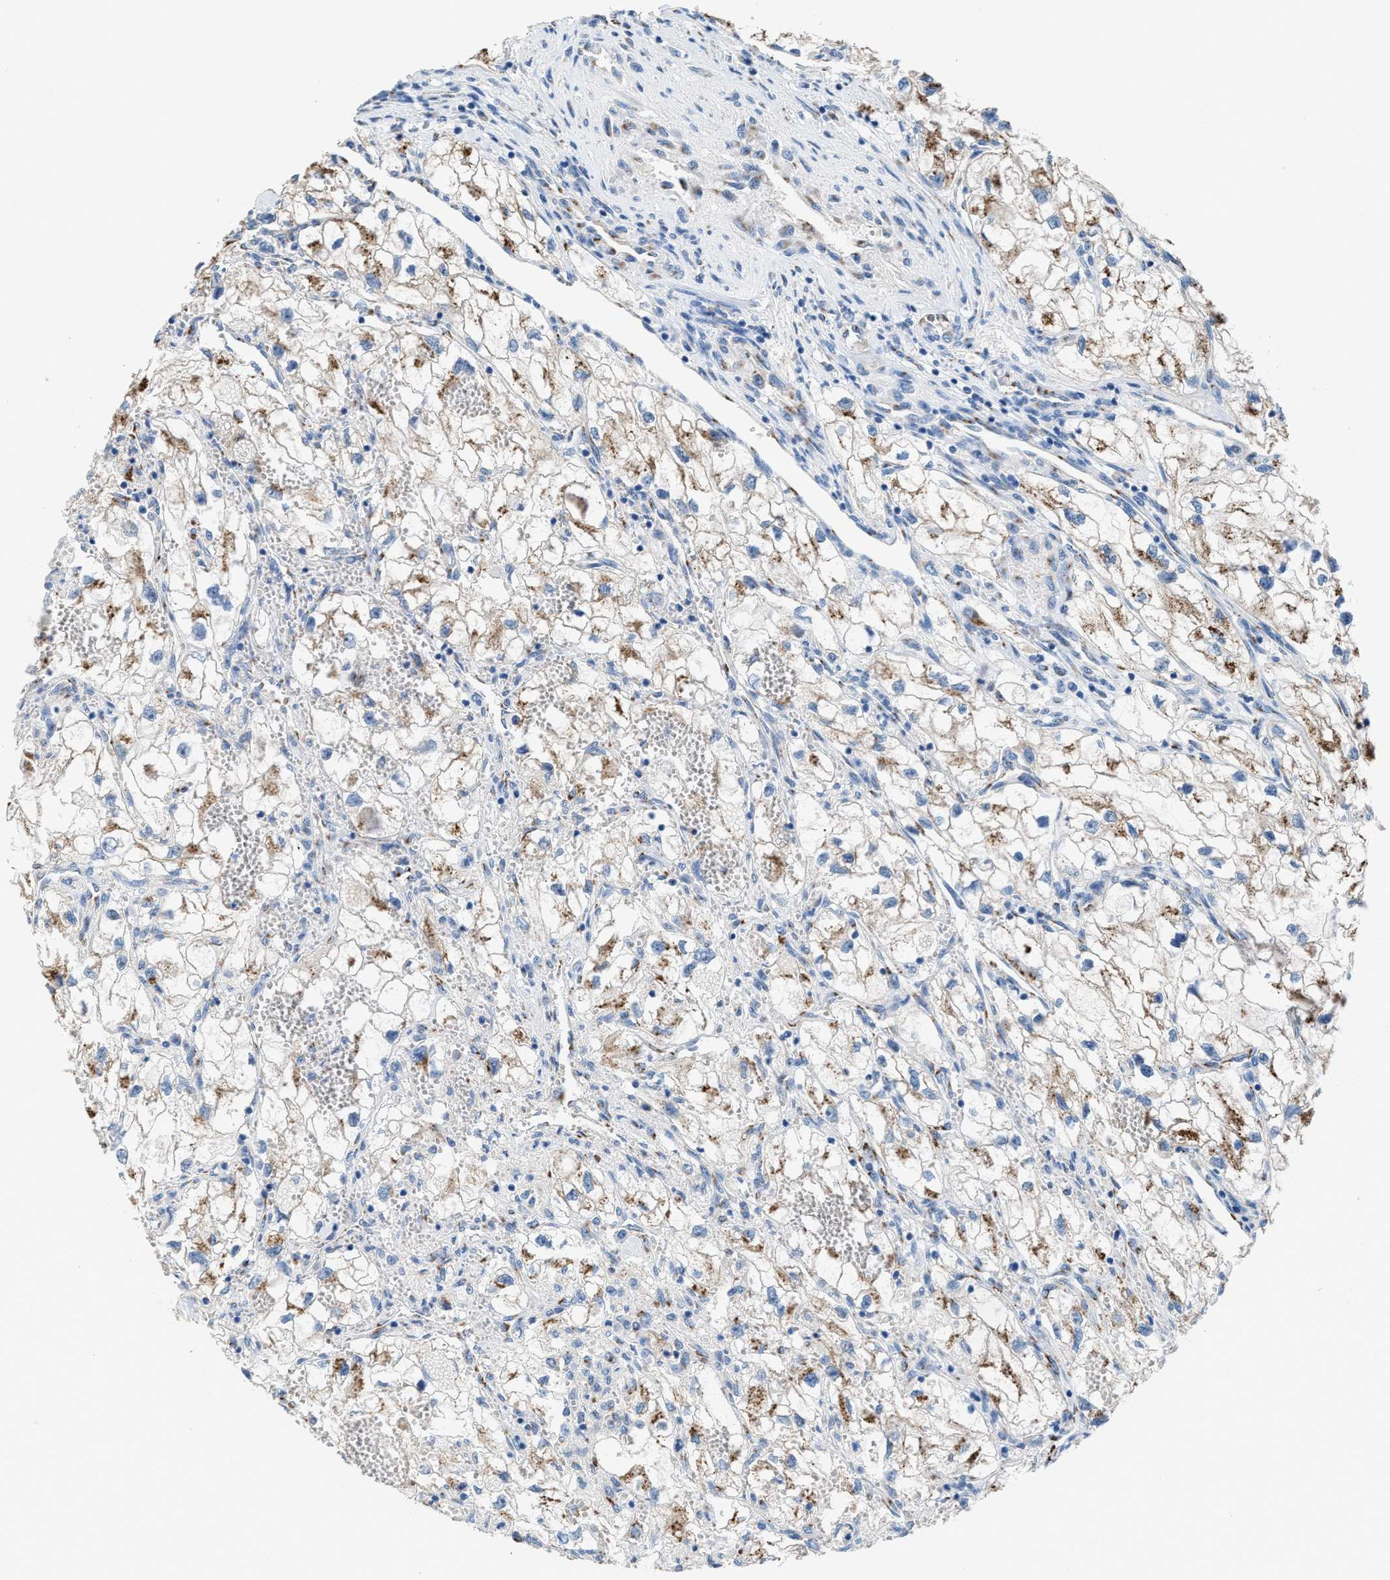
{"staining": {"intensity": "moderate", "quantity": ">75%", "location": "cytoplasmic/membranous"}, "tissue": "renal cancer", "cell_type": "Tumor cells", "image_type": "cancer", "snomed": [{"axis": "morphology", "description": "Adenocarcinoma, NOS"}, {"axis": "topography", "description": "Kidney"}], "caption": "Immunohistochemistry micrograph of neoplastic tissue: human renal cancer stained using immunohistochemistry (IHC) reveals medium levels of moderate protein expression localized specifically in the cytoplasmic/membranous of tumor cells, appearing as a cytoplasmic/membranous brown color.", "gene": "GOLM1", "patient": {"sex": "female", "age": 70}}